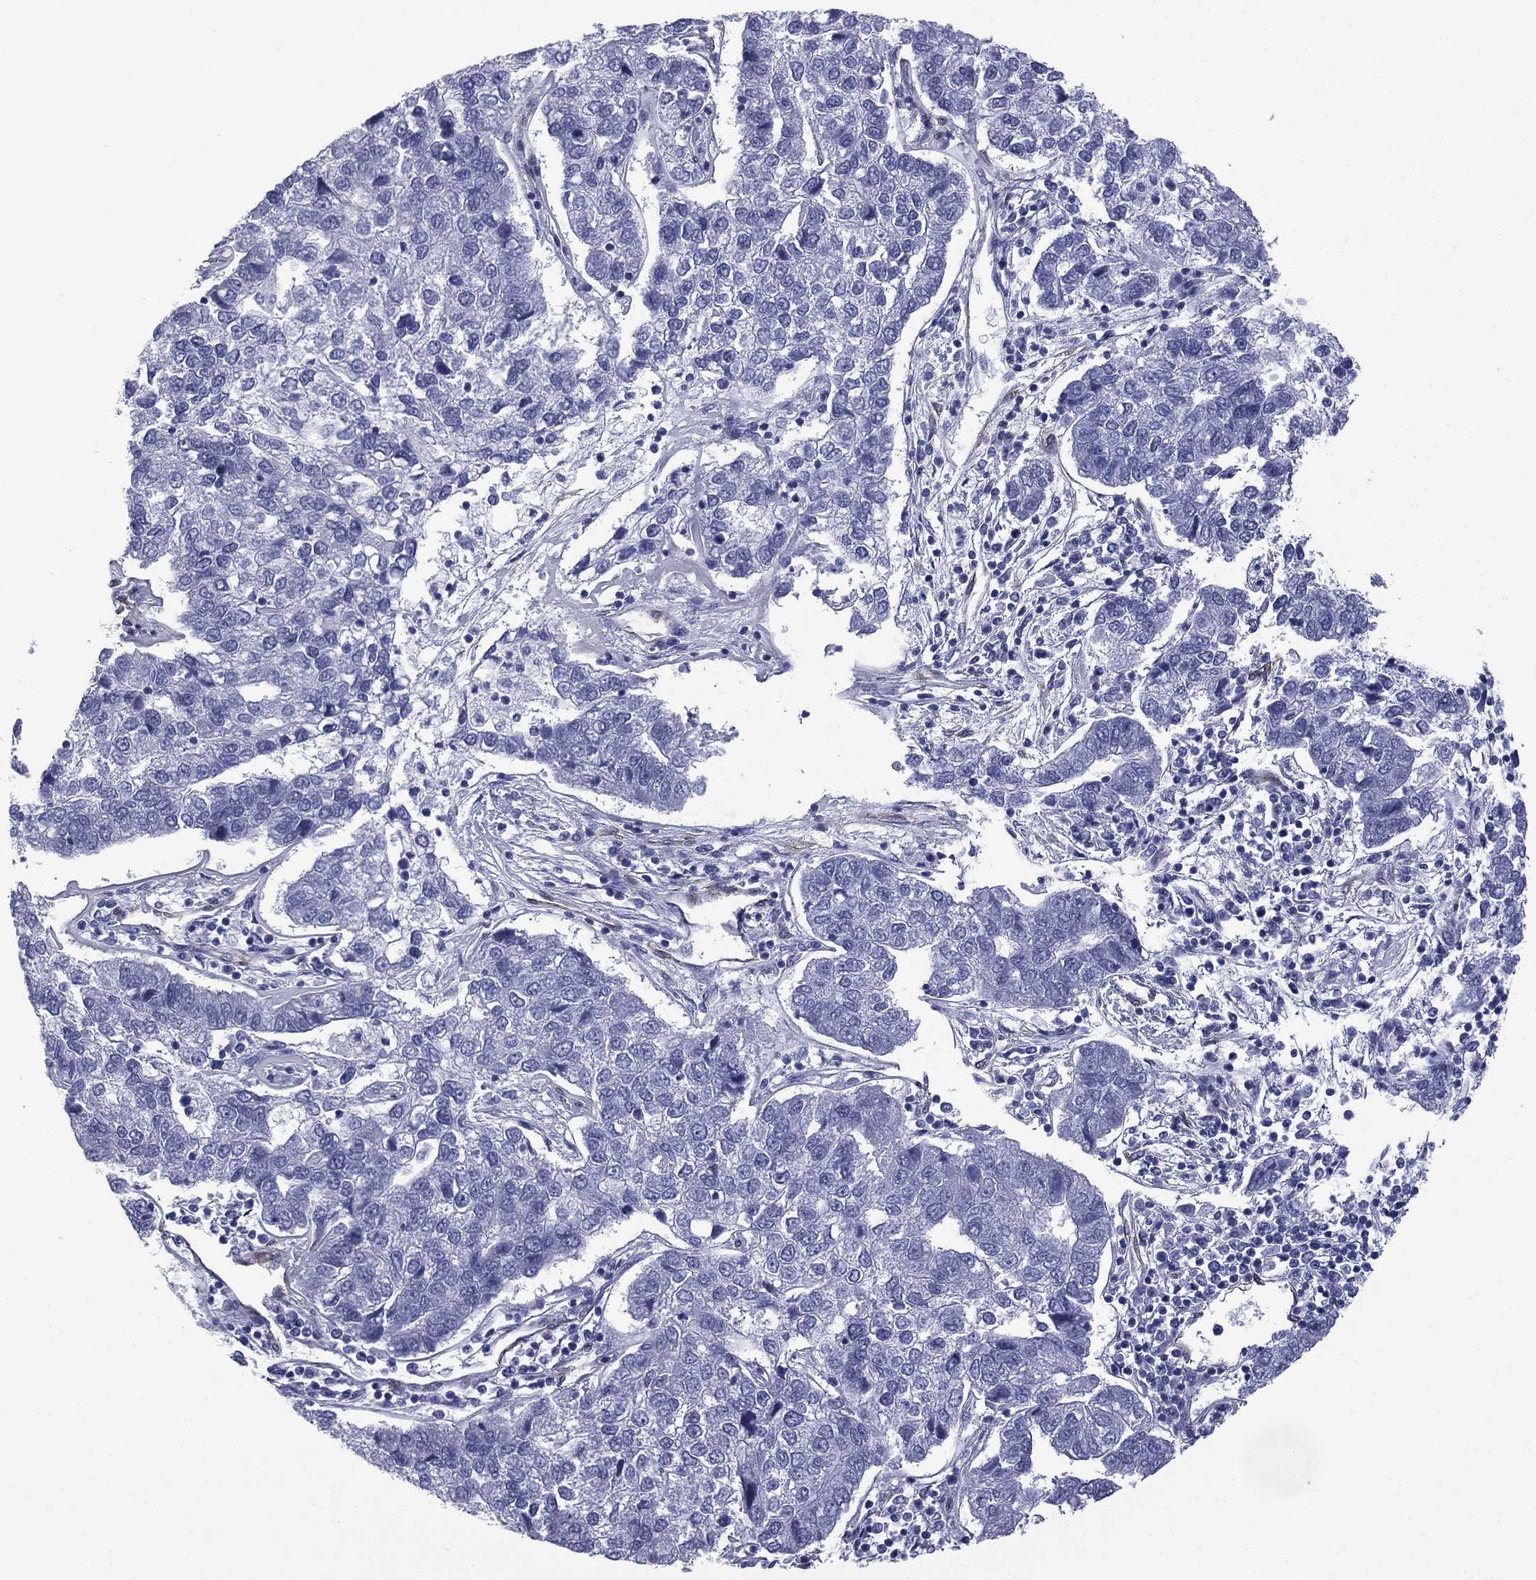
{"staining": {"intensity": "negative", "quantity": "none", "location": "none"}, "tissue": "pancreatic cancer", "cell_type": "Tumor cells", "image_type": "cancer", "snomed": [{"axis": "morphology", "description": "Adenocarcinoma, NOS"}, {"axis": "topography", "description": "Pancreas"}], "caption": "There is no significant staining in tumor cells of pancreatic cancer (adenocarcinoma).", "gene": "CAVIN3", "patient": {"sex": "female", "age": 61}}